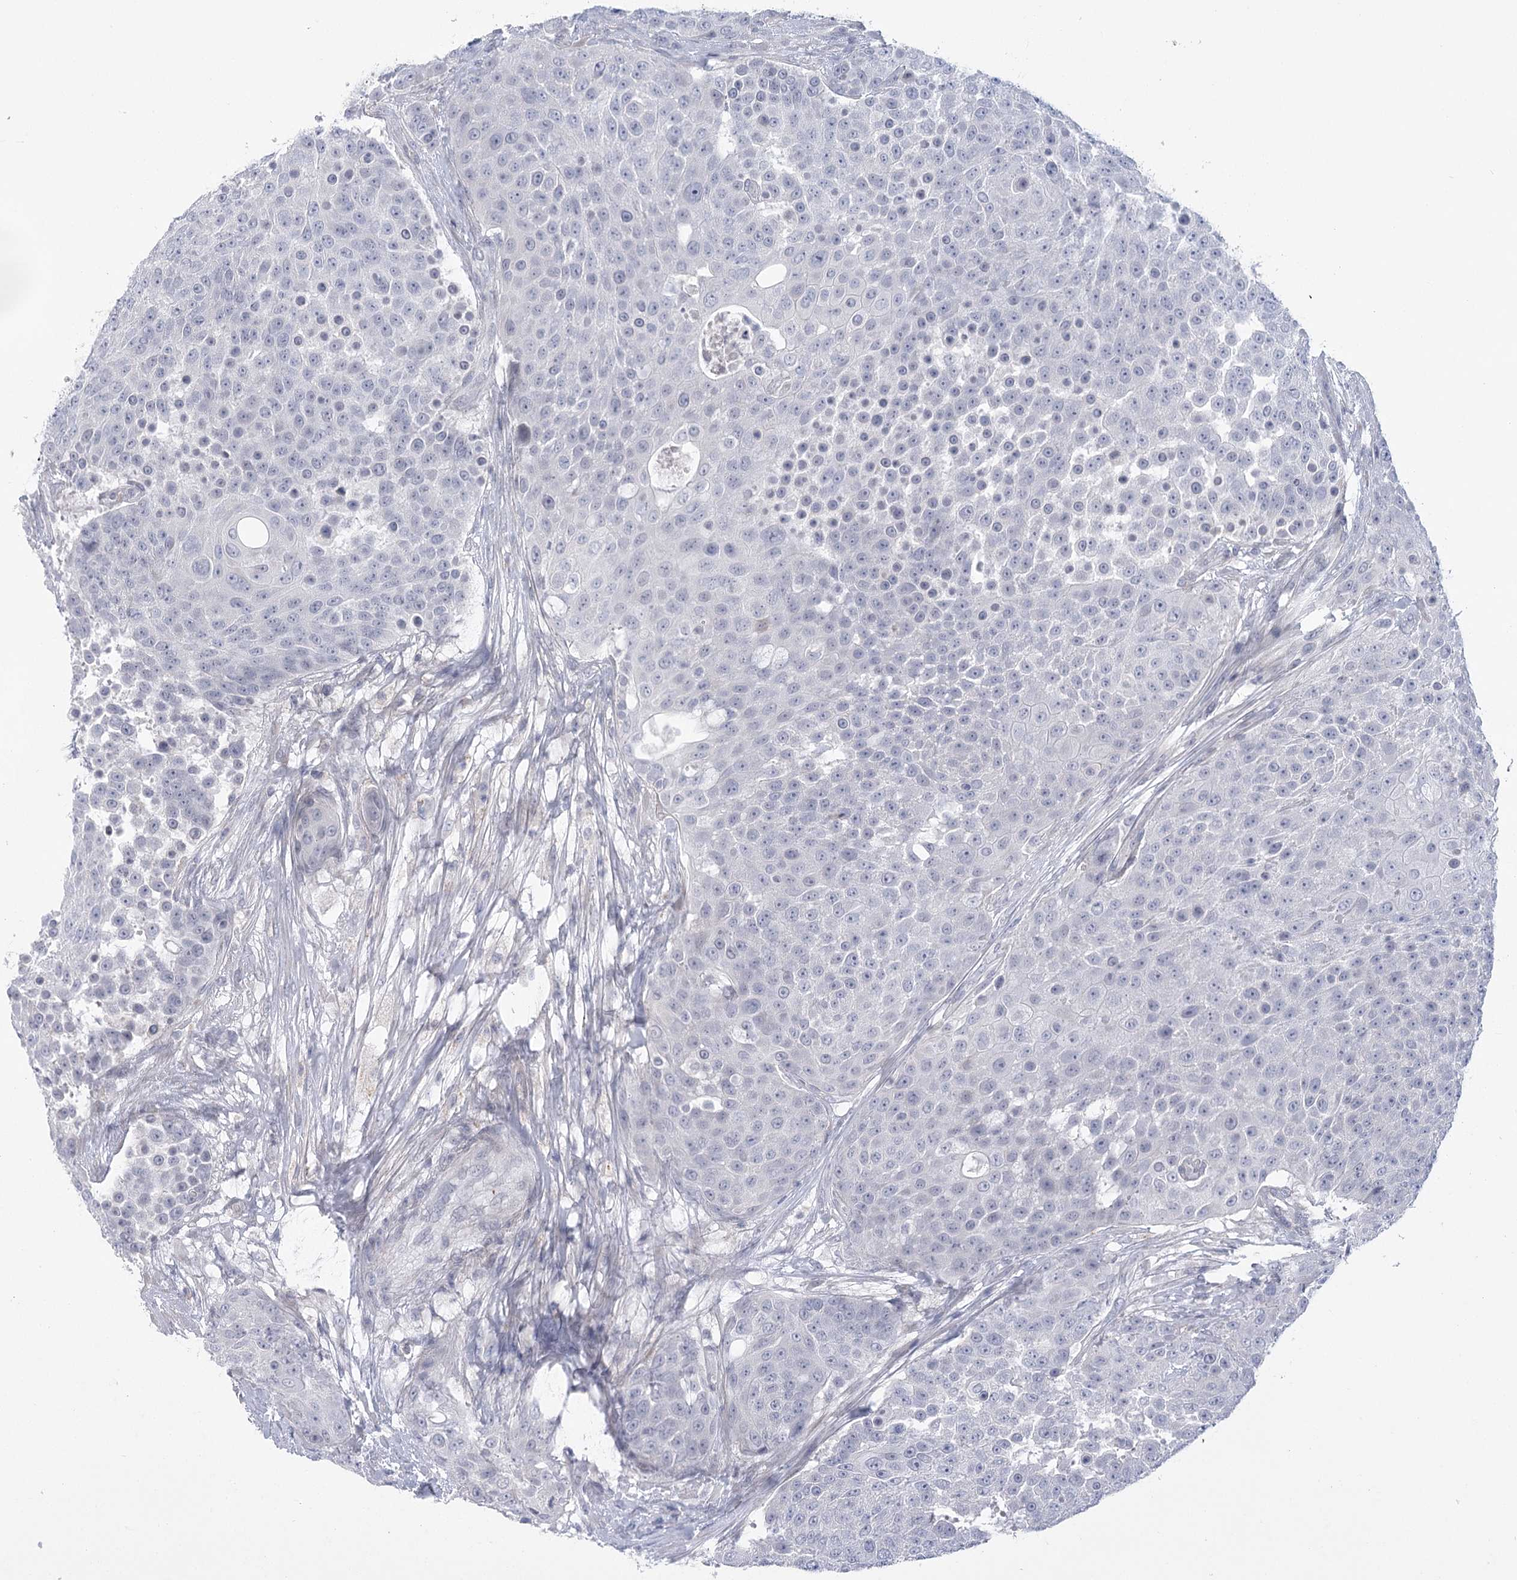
{"staining": {"intensity": "negative", "quantity": "none", "location": "none"}, "tissue": "urothelial cancer", "cell_type": "Tumor cells", "image_type": "cancer", "snomed": [{"axis": "morphology", "description": "Urothelial carcinoma, High grade"}, {"axis": "topography", "description": "Urinary bladder"}], "caption": "Tumor cells are negative for brown protein staining in urothelial cancer.", "gene": "FAM76B", "patient": {"sex": "female", "age": 63}}